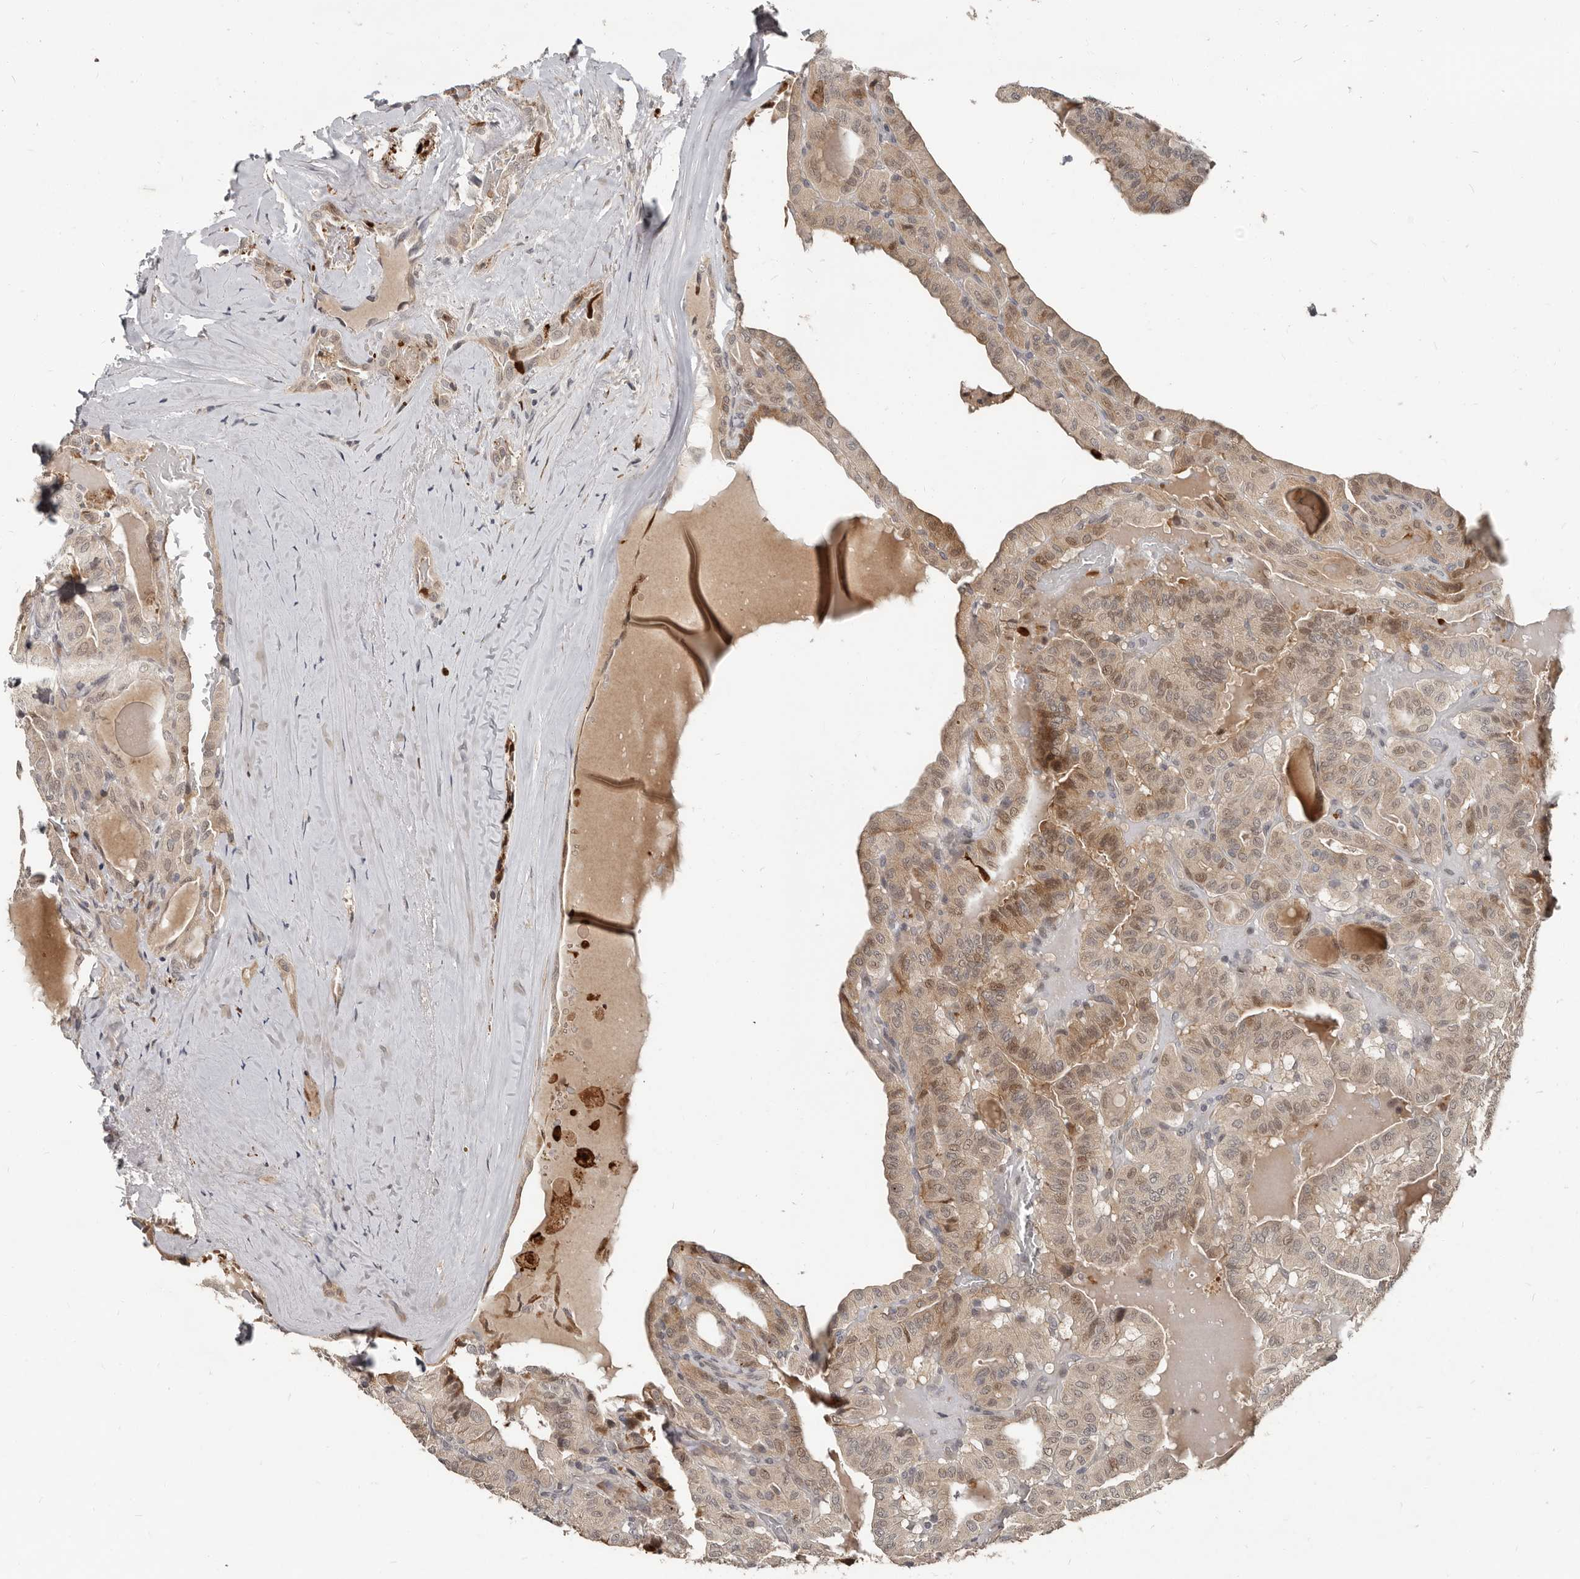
{"staining": {"intensity": "moderate", "quantity": ">75%", "location": "cytoplasmic/membranous,nuclear"}, "tissue": "head and neck cancer", "cell_type": "Tumor cells", "image_type": "cancer", "snomed": [{"axis": "morphology", "description": "Squamous cell carcinoma, NOS"}, {"axis": "topography", "description": "Oral tissue"}, {"axis": "topography", "description": "Head-Neck"}], "caption": "Brown immunohistochemical staining in head and neck cancer exhibits moderate cytoplasmic/membranous and nuclear staining in approximately >75% of tumor cells.", "gene": "APOL6", "patient": {"sex": "female", "age": 50}}